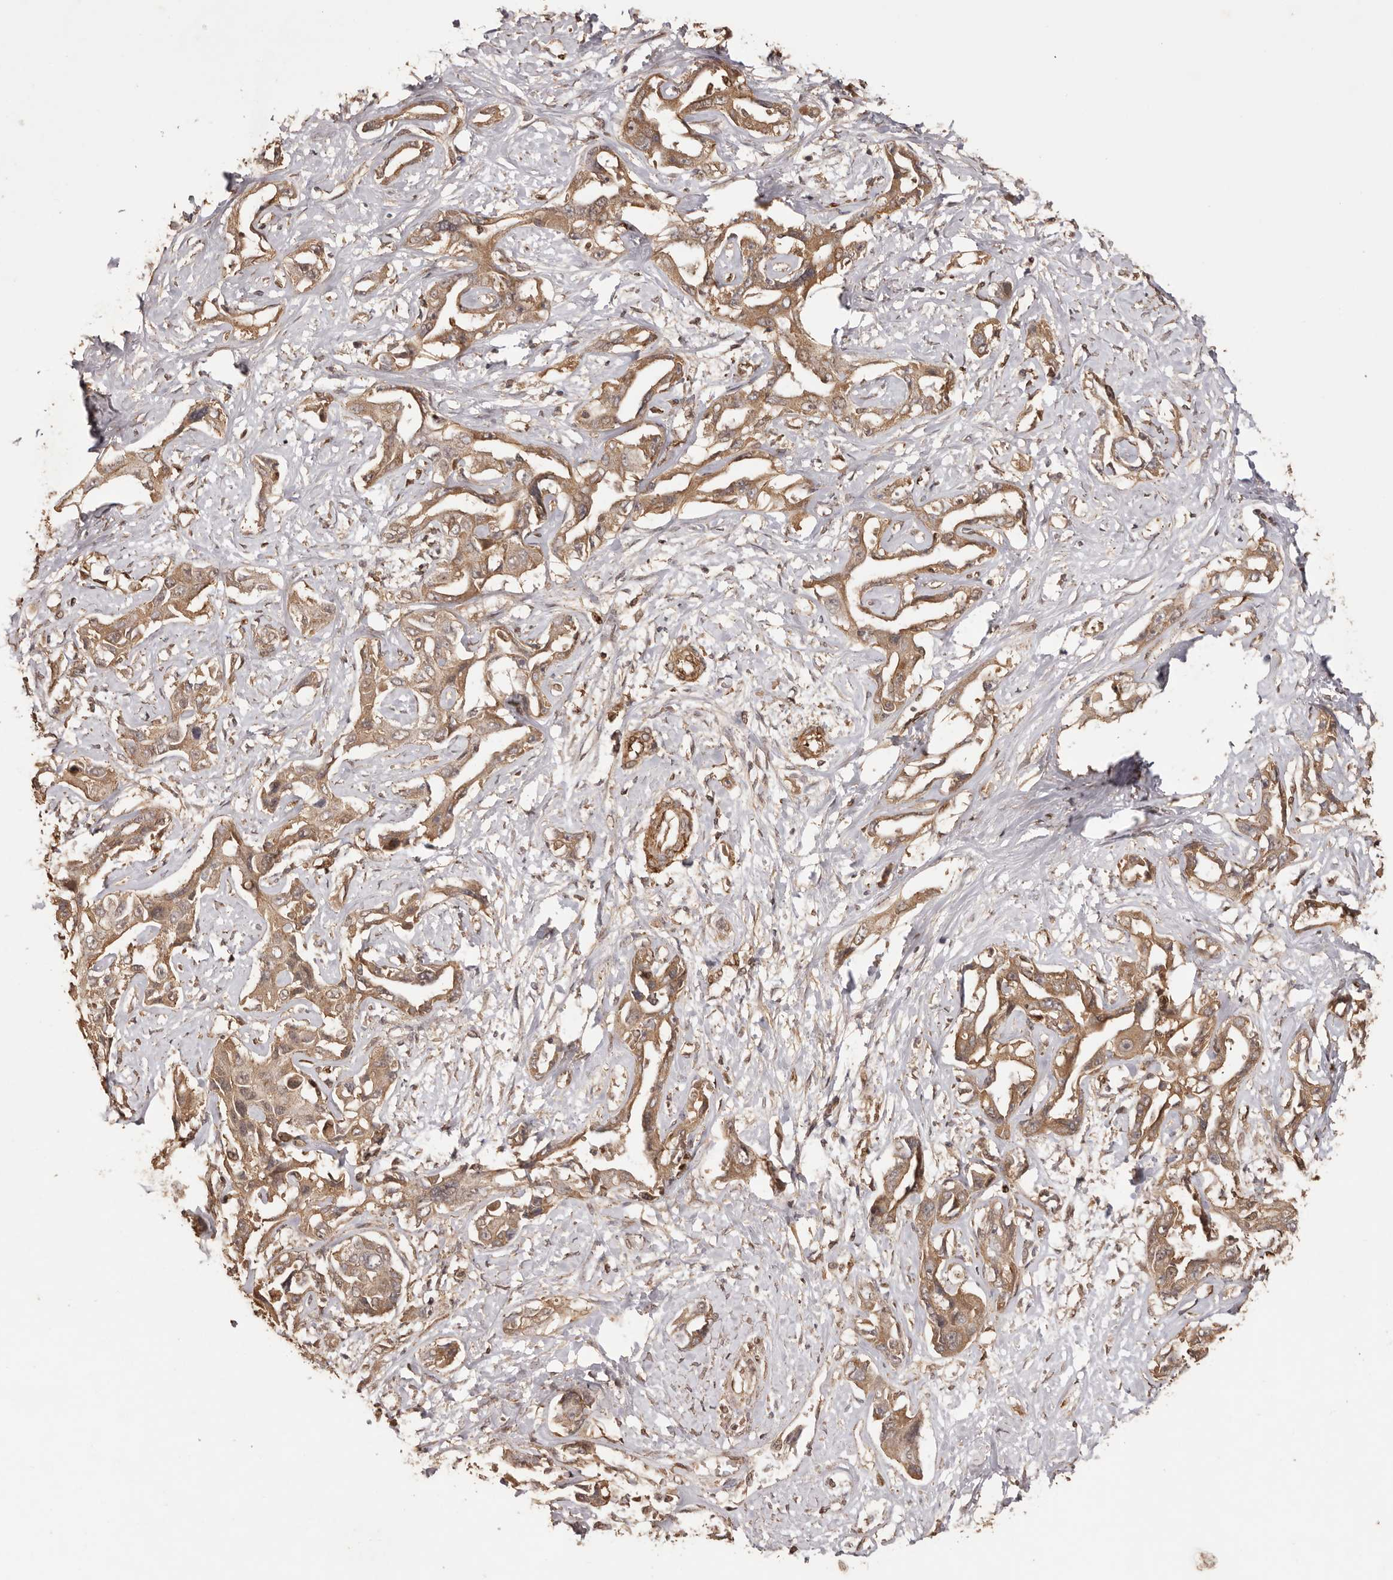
{"staining": {"intensity": "moderate", "quantity": ">75%", "location": "cytoplasmic/membranous"}, "tissue": "liver cancer", "cell_type": "Tumor cells", "image_type": "cancer", "snomed": [{"axis": "morphology", "description": "Cholangiocarcinoma"}, {"axis": "topography", "description": "Liver"}], "caption": "High-power microscopy captured an IHC micrograph of cholangiocarcinoma (liver), revealing moderate cytoplasmic/membranous positivity in about >75% of tumor cells.", "gene": "UBR2", "patient": {"sex": "male", "age": 59}}